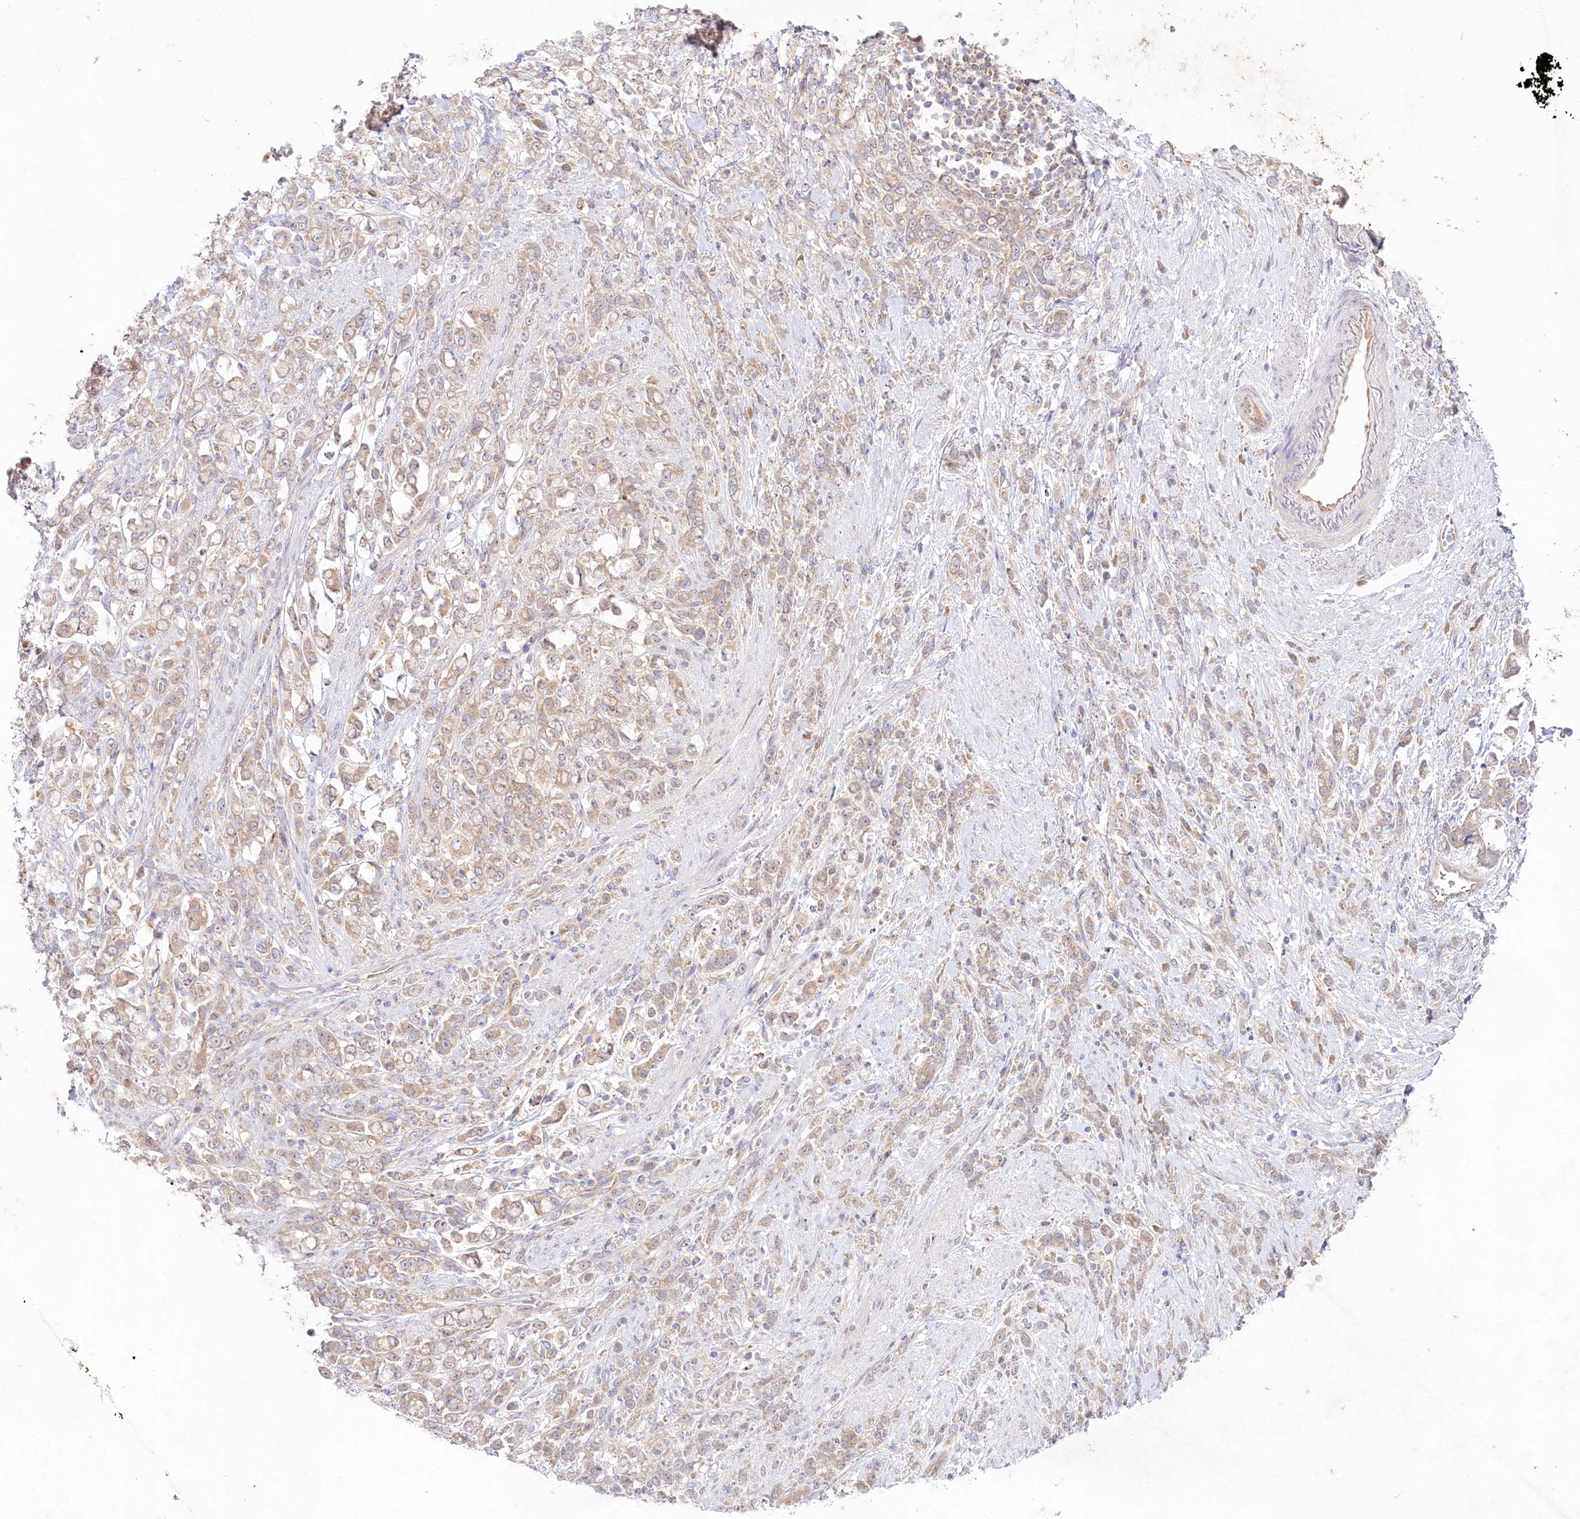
{"staining": {"intensity": "weak", "quantity": ">75%", "location": "cytoplasmic/membranous"}, "tissue": "stomach cancer", "cell_type": "Tumor cells", "image_type": "cancer", "snomed": [{"axis": "morphology", "description": "Adenocarcinoma, NOS"}, {"axis": "topography", "description": "Stomach"}], "caption": "An image of stomach adenocarcinoma stained for a protein exhibits weak cytoplasmic/membranous brown staining in tumor cells. The protein is shown in brown color, while the nuclei are stained blue.", "gene": "TNIP1", "patient": {"sex": "female", "age": 60}}